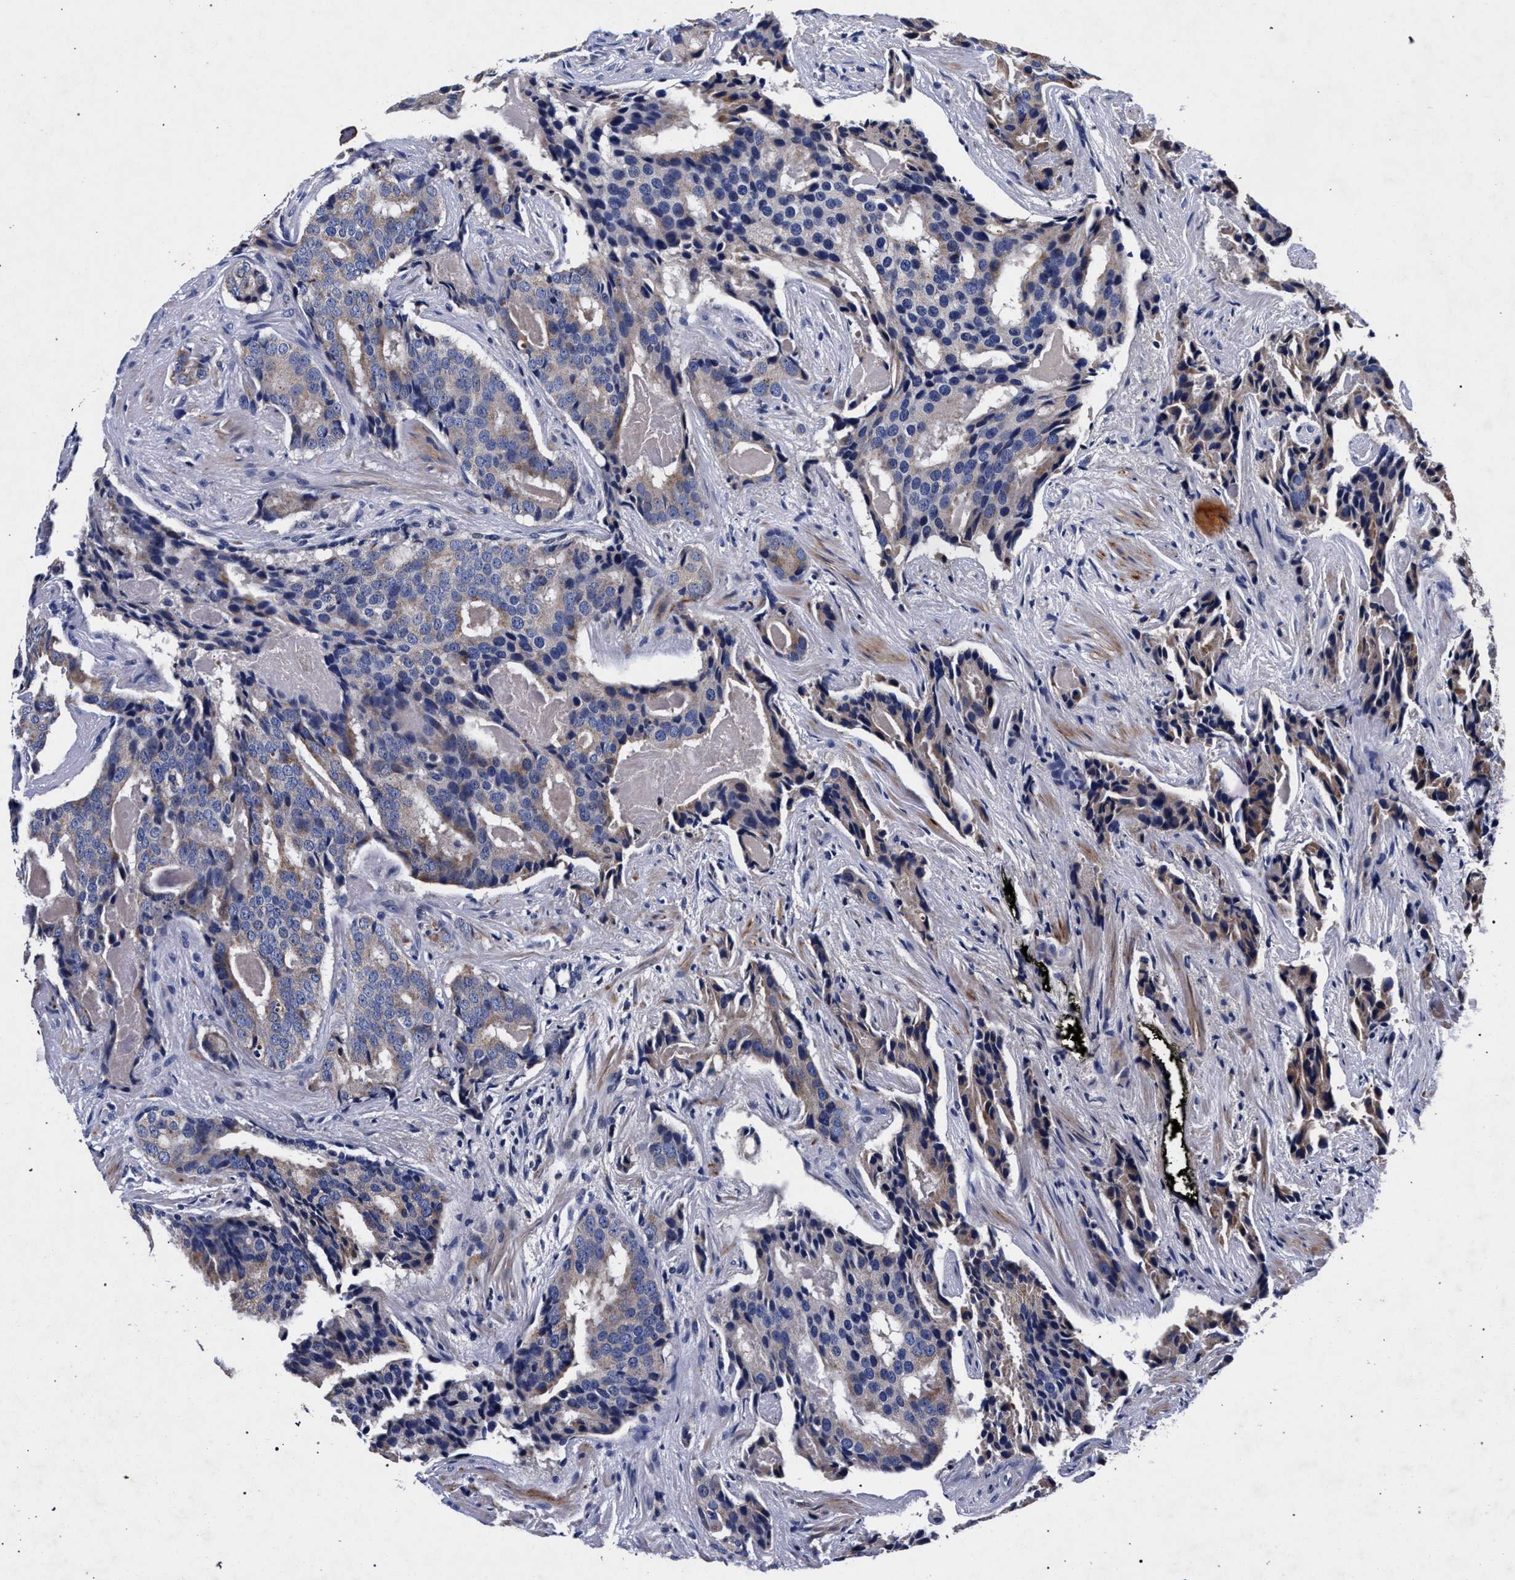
{"staining": {"intensity": "weak", "quantity": "25%-75%", "location": "cytoplasmic/membranous"}, "tissue": "prostate cancer", "cell_type": "Tumor cells", "image_type": "cancer", "snomed": [{"axis": "morphology", "description": "Adenocarcinoma, High grade"}, {"axis": "topography", "description": "Prostate"}], "caption": "There is low levels of weak cytoplasmic/membranous expression in tumor cells of prostate cancer, as demonstrated by immunohistochemical staining (brown color).", "gene": "HSD17B14", "patient": {"sex": "male", "age": 58}}